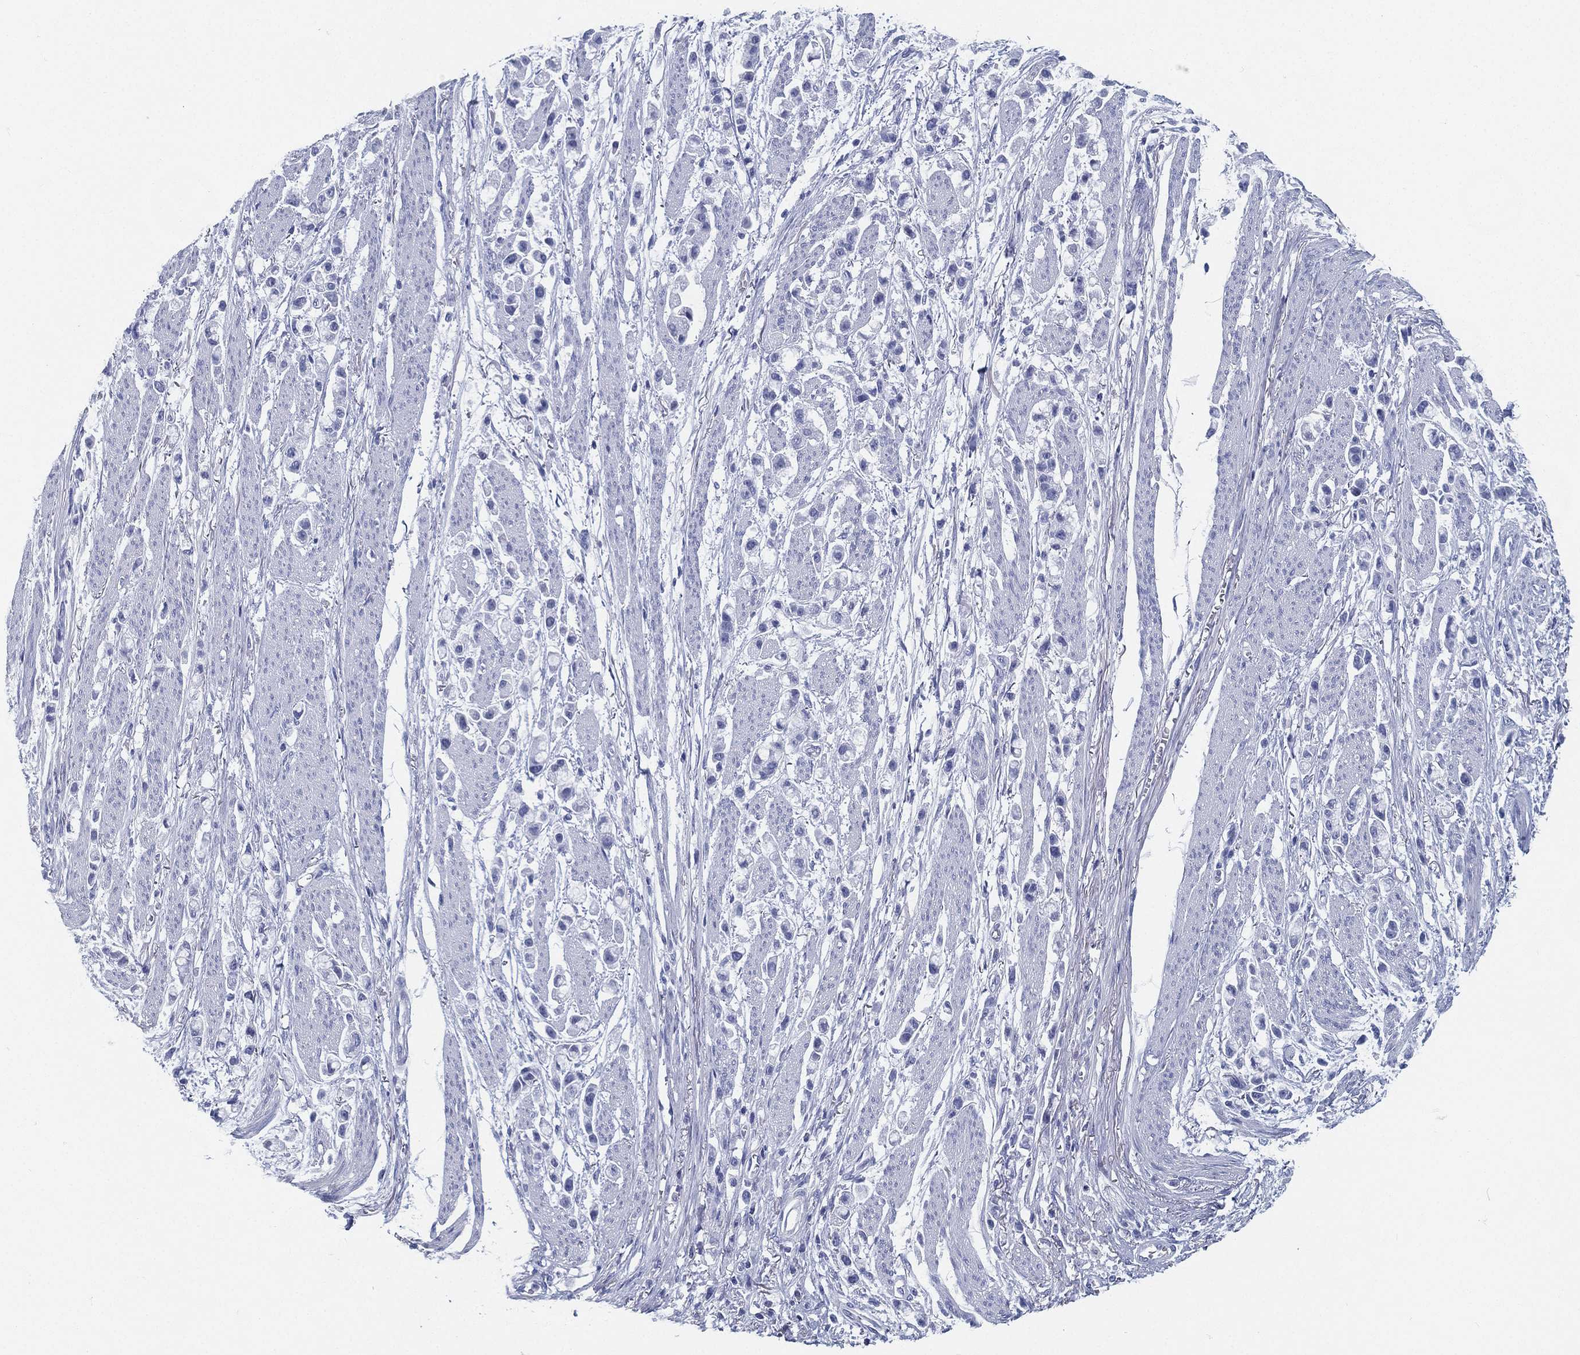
{"staining": {"intensity": "negative", "quantity": "none", "location": "none"}, "tissue": "stomach cancer", "cell_type": "Tumor cells", "image_type": "cancer", "snomed": [{"axis": "morphology", "description": "Adenocarcinoma, NOS"}, {"axis": "topography", "description": "Stomach"}], "caption": "Photomicrograph shows no protein staining in tumor cells of adenocarcinoma (stomach) tissue.", "gene": "ATP1B2", "patient": {"sex": "female", "age": 81}}